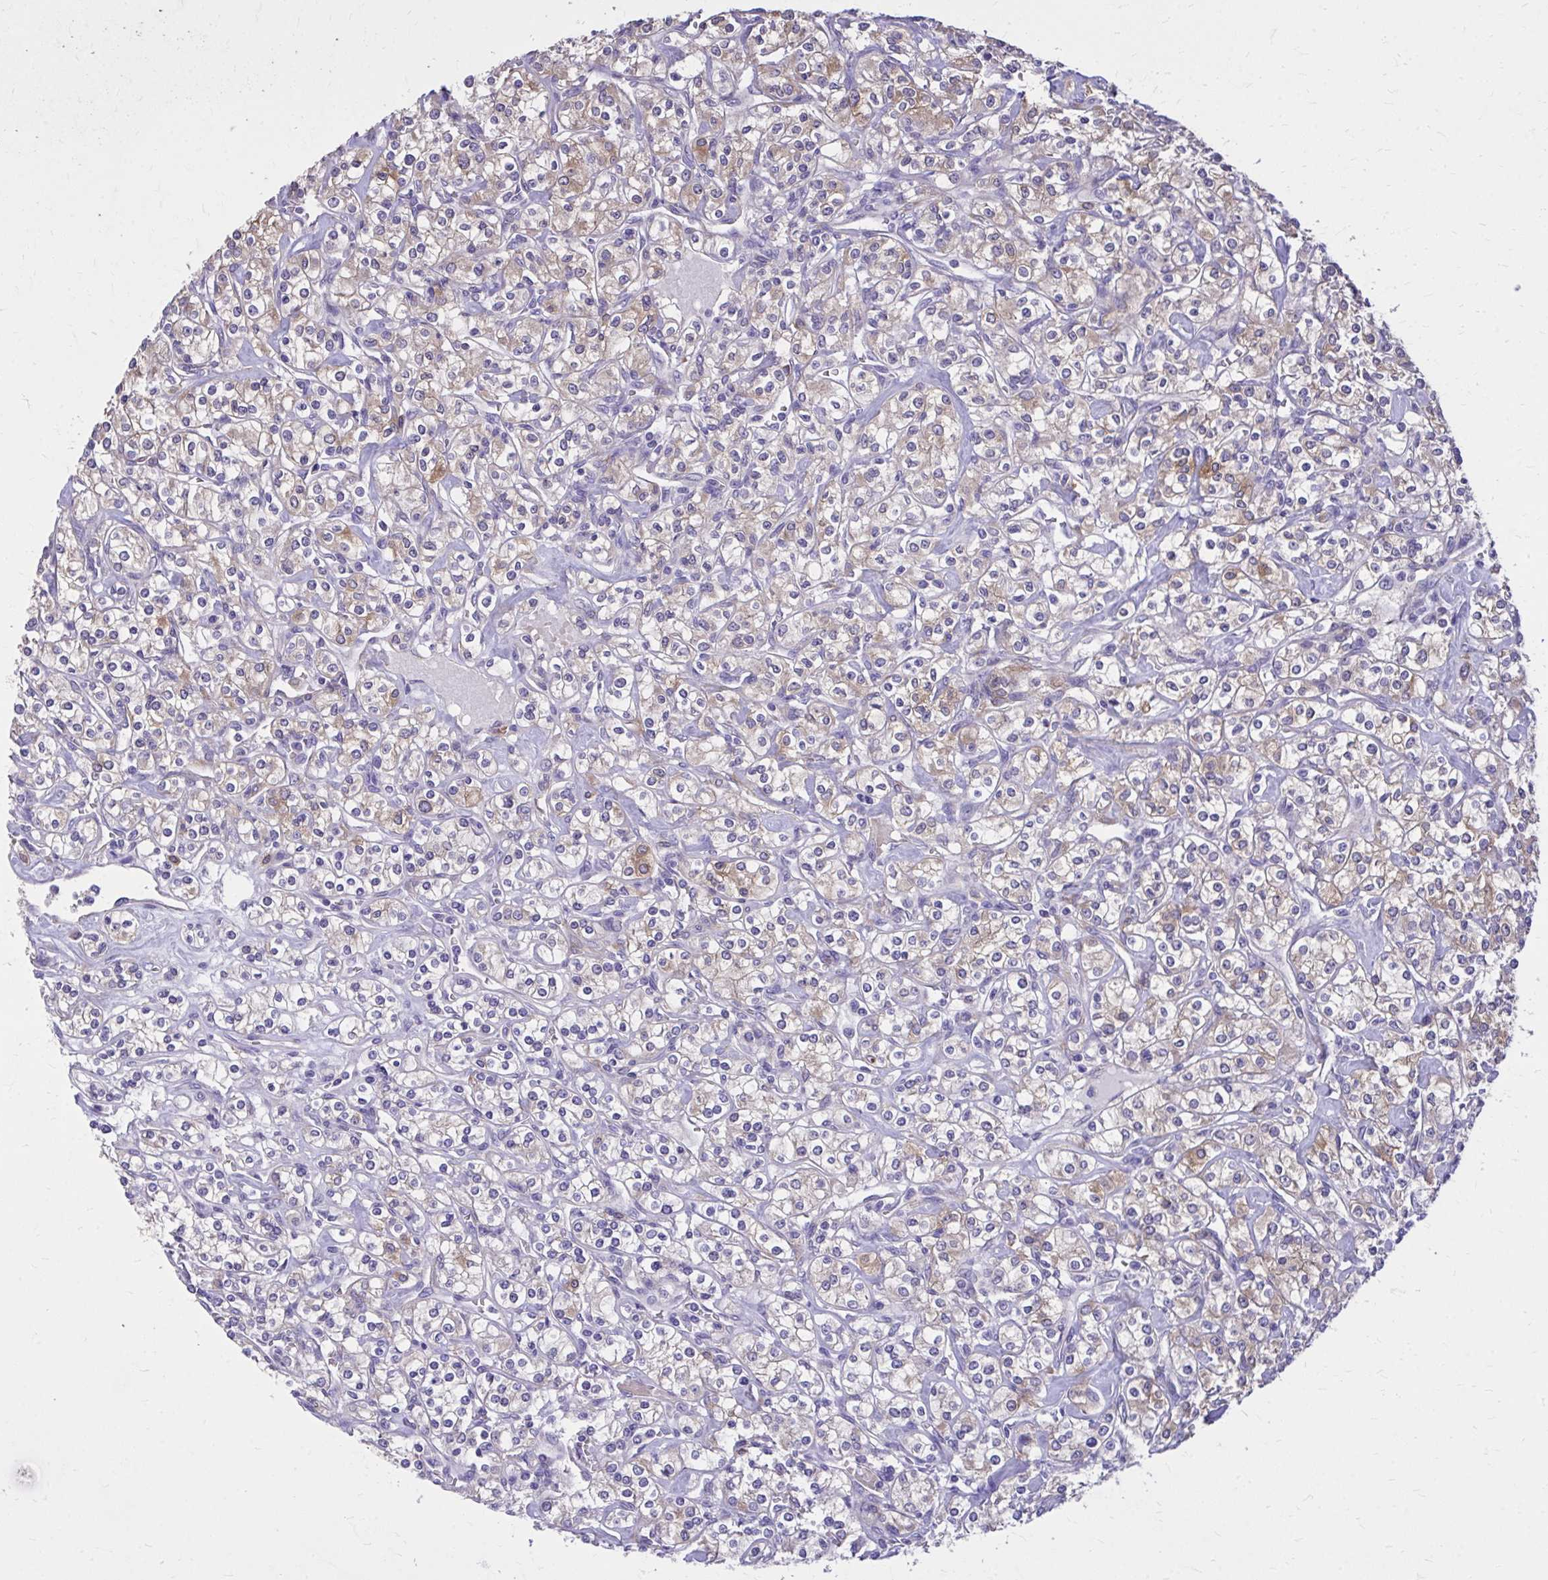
{"staining": {"intensity": "weak", "quantity": "25%-75%", "location": "cytoplasmic/membranous"}, "tissue": "renal cancer", "cell_type": "Tumor cells", "image_type": "cancer", "snomed": [{"axis": "morphology", "description": "Adenocarcinoma, NOS"}, {"axis": "topography", "description": "Kidney"}], "caption": "Immunohistochemistry image of renal cancer (adenocarcinoma) stained for a protein (brown), which shows low levels of weak cytoplasmic/membranous positivity in about 25%-75% of tumor cells.", "gene": "EPB41L1", "patient": {"sex": "male", "age": 77}}